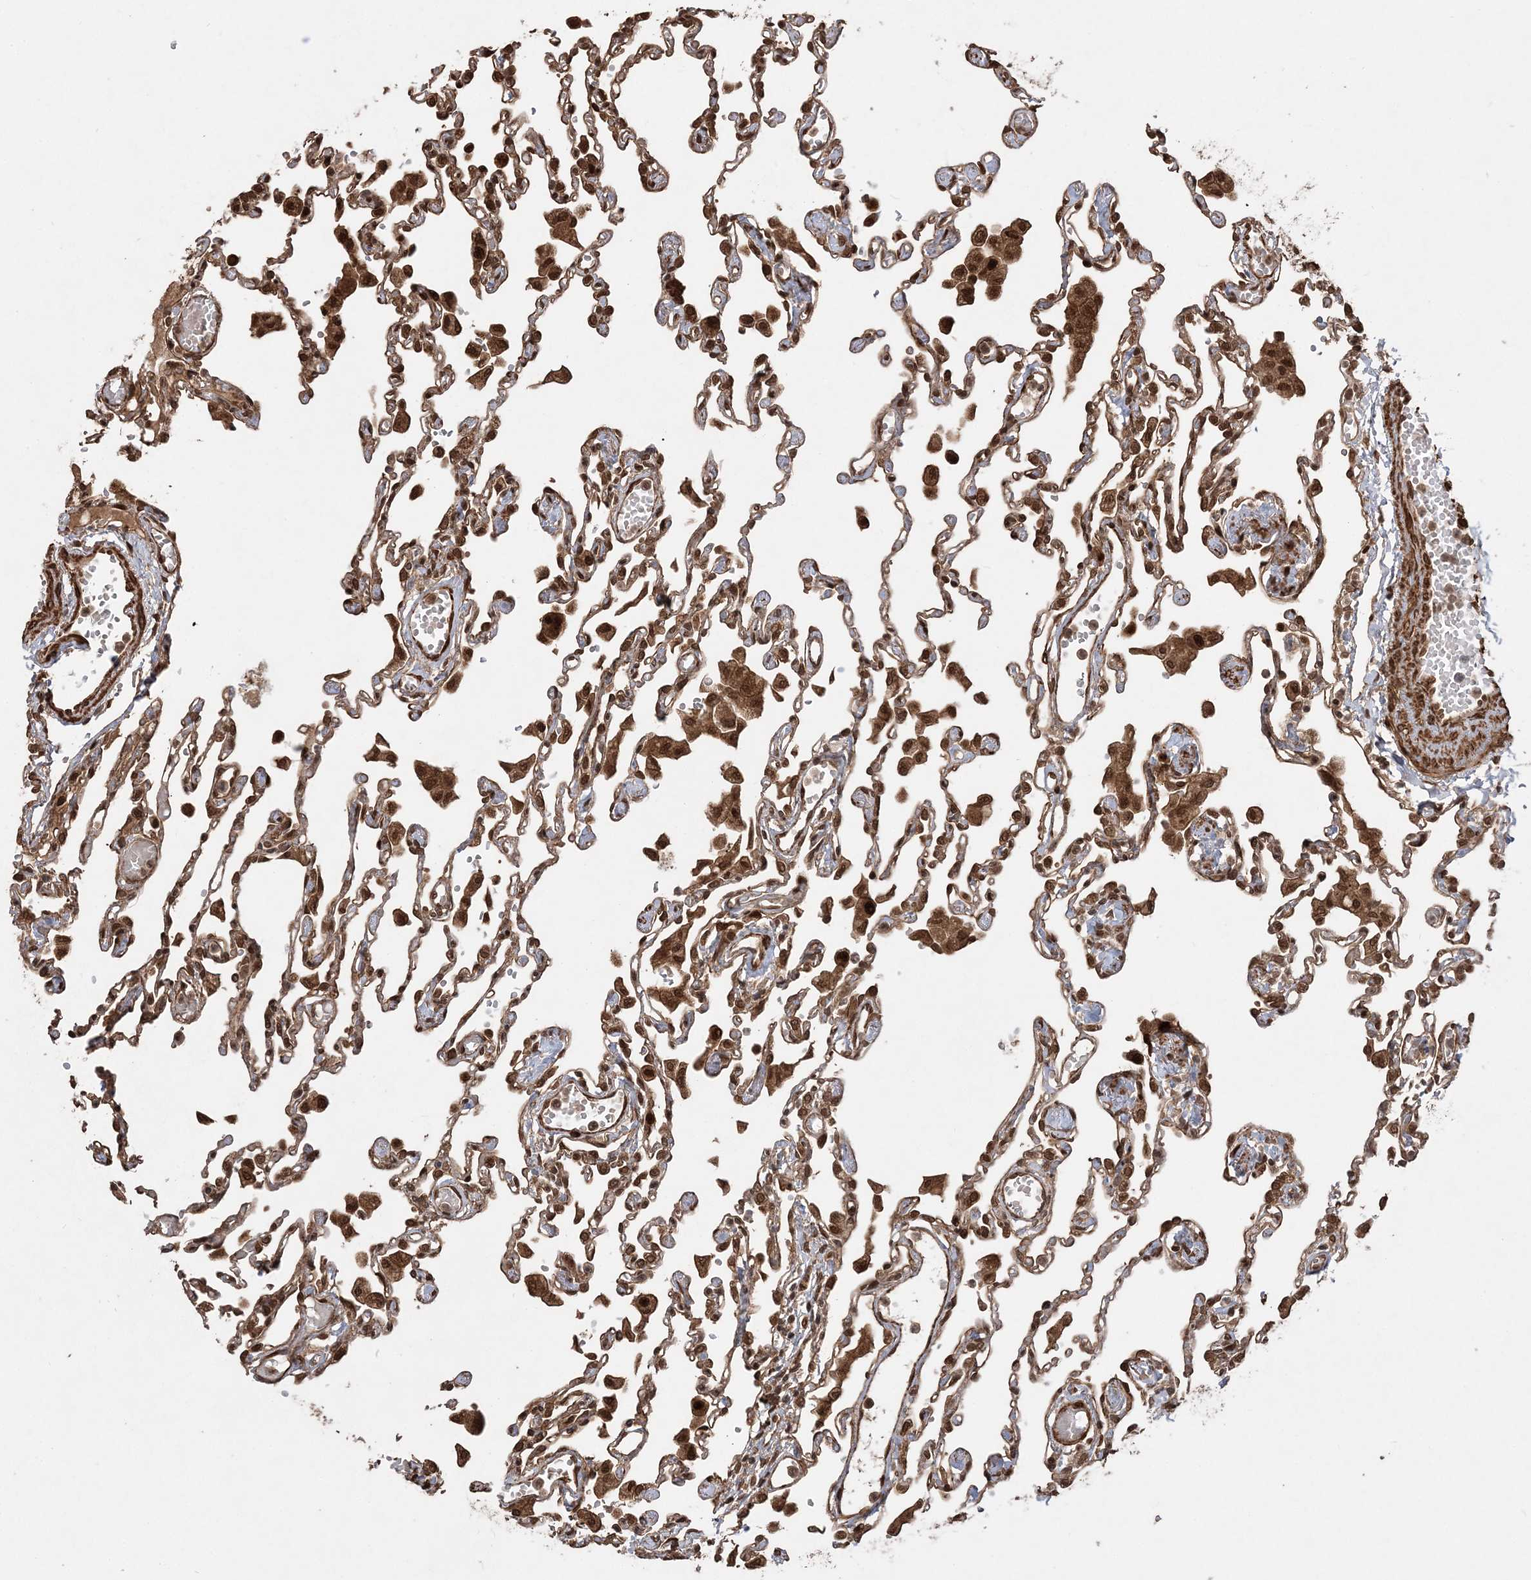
{"staining": {"intensity": "moderate", "quantity": ">75%", "location": "cytoplasmic/membranous,nuclear"}, "tissue": "lung", "cell_type": "Alveolar cells", "image_type": "normal", "snomed": [{"axis": "morphology", "description": "Normal tissue, NOS"}, {"axis": "topography", "description": "Bronchus"}, {"axis": "topography", "description": "Lung"}], "caption": "Immunohistochemistry (IHC) photomicrograph of normal human lung stained for a protein (brown), which demonstrates medium levels of moderate cytoplasmic/membranous,nuclear expression in about >75% of alveolar cells.", "gene": "ETAA1", "patient": {"sex": "female", "age": 49}}